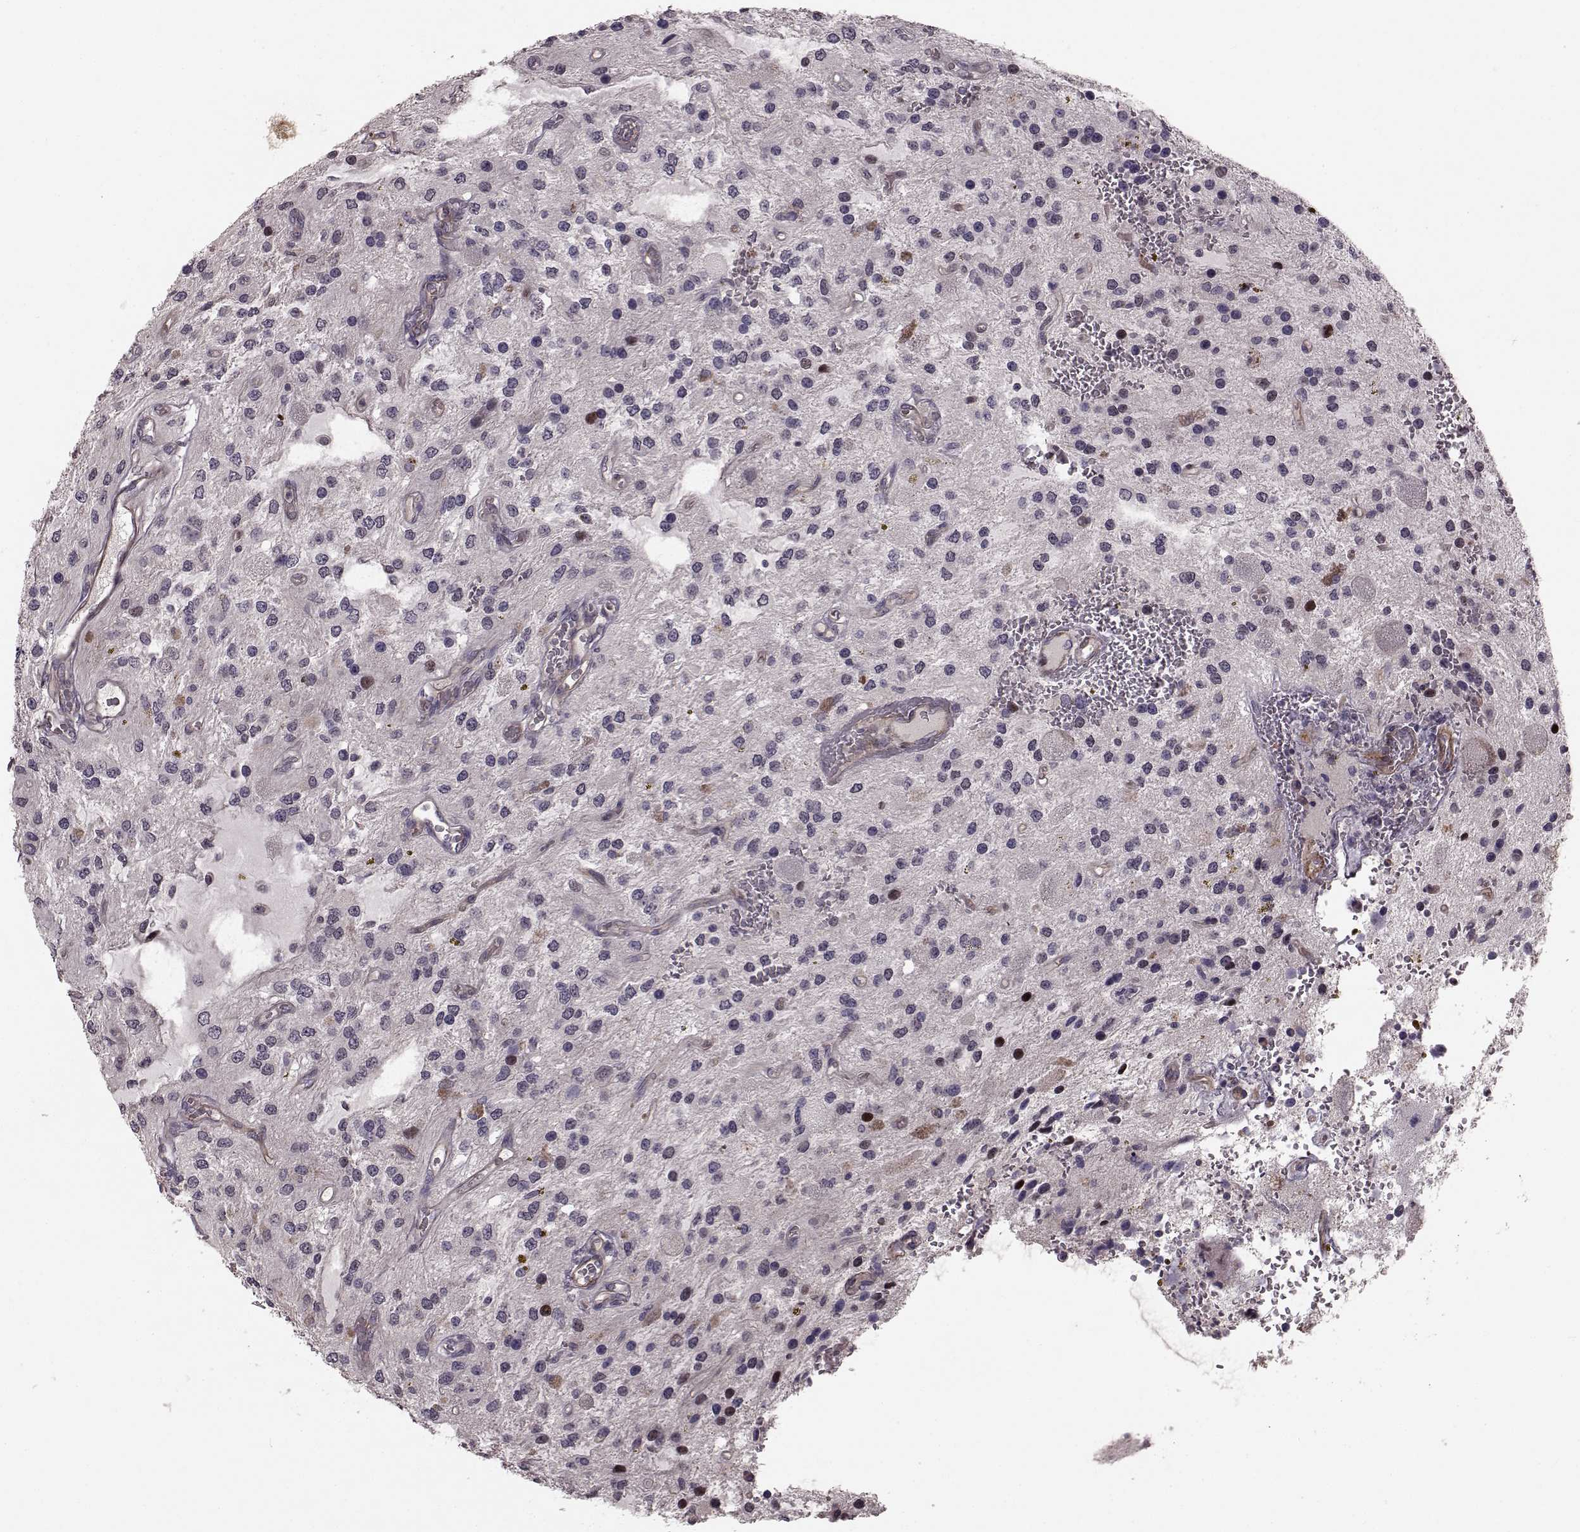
{"staining": {"intensity": "negative", "quantity": "none", "location": "none"}, "tissue": "glioma", "cell_type": "Tumor cells", "image_type": "cancer", "snomed": [{"axis": "morphology", "description": "Glioma, malignant, Low grade"}, {"axis": "topography", "description": "Cerebellum"}], "caption": "Human glioma stained for a protein using IHC demonstrates no staining in tumor cells.", "gene": "SLC22A18", "patient": {"sex": "female", "age": 14}}